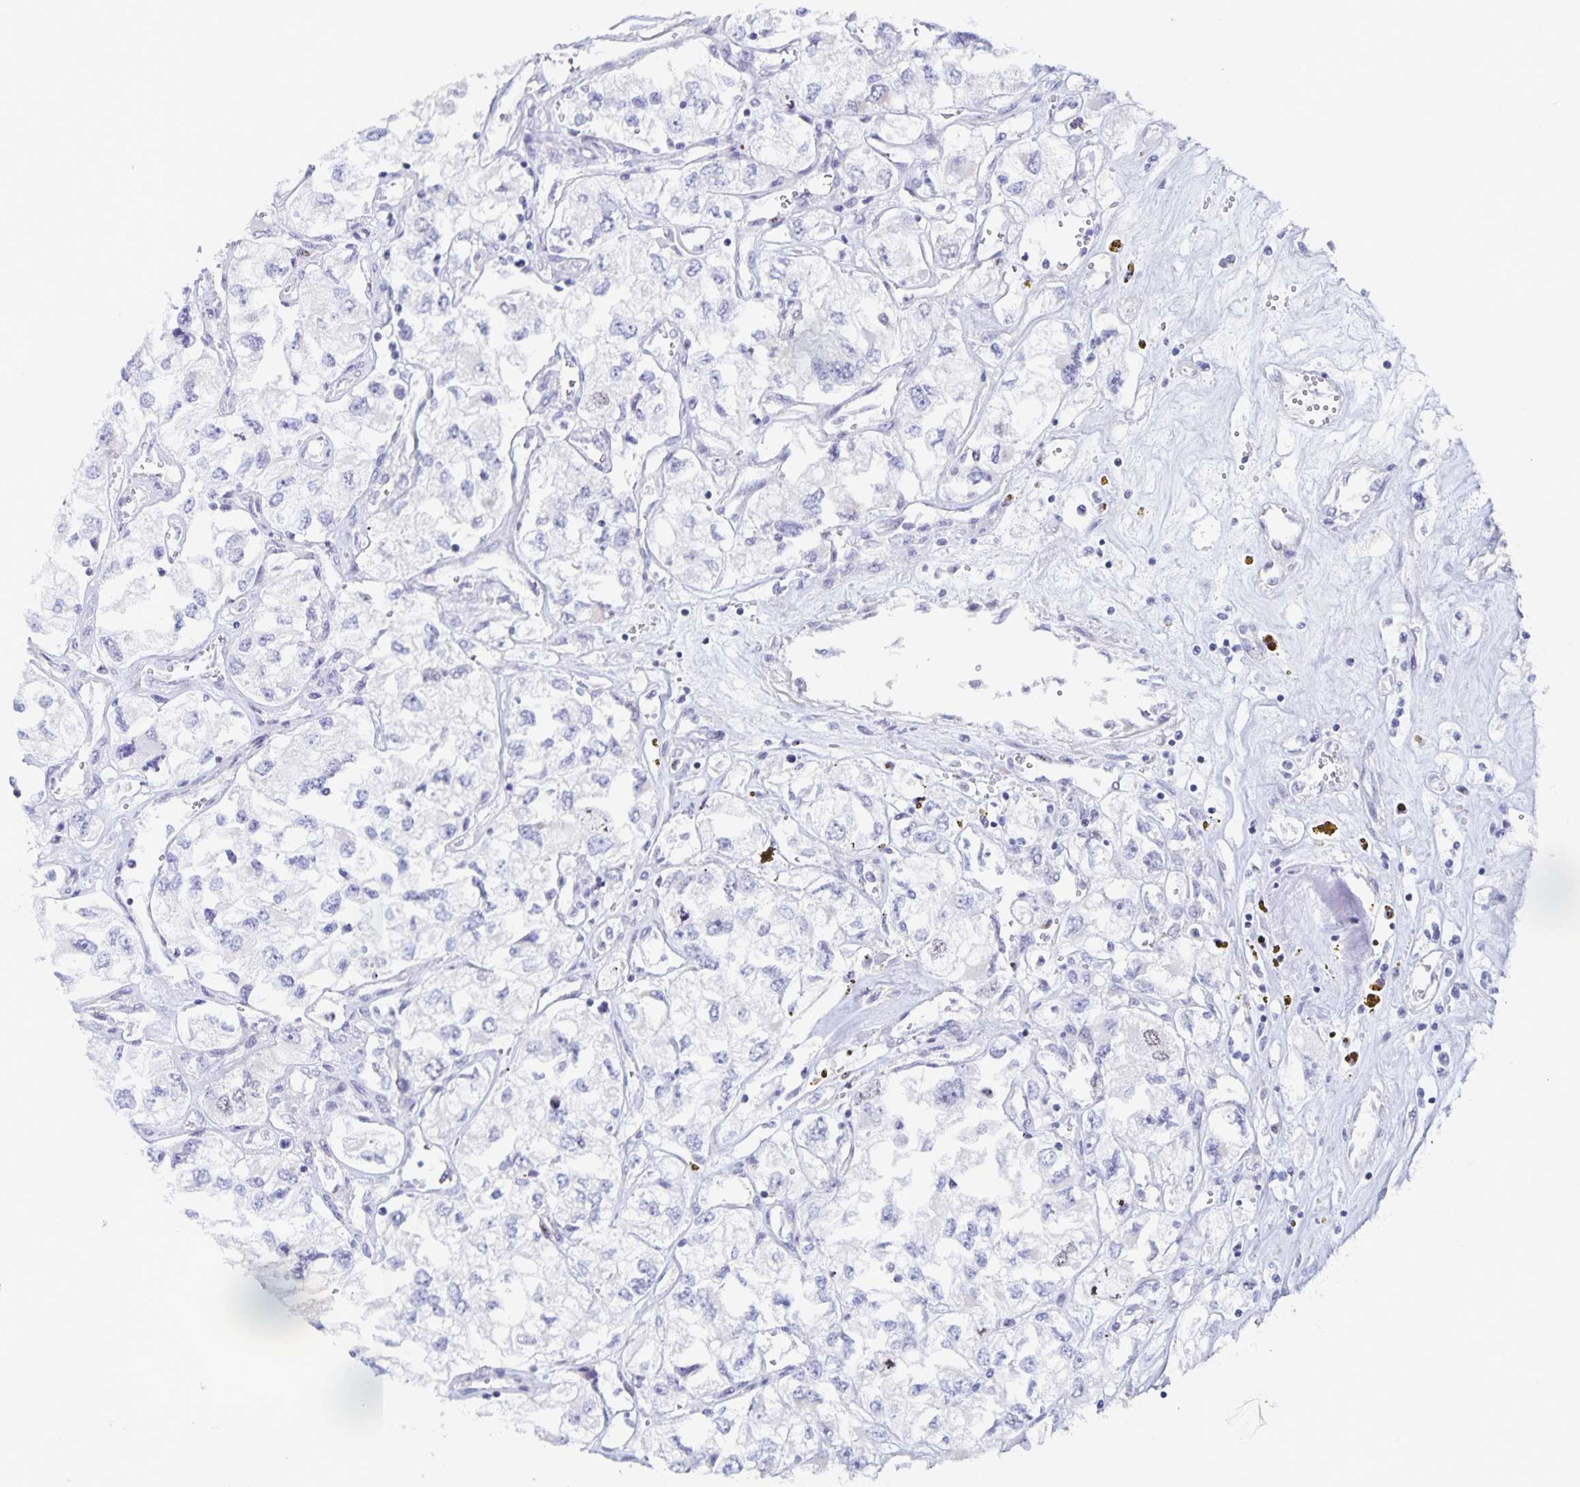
{"staining": {"intensity": "negative", "quantity": "none", "location": "none"}, "tissue": "renal cancer", "cell_type": "Tumor cells", "image_type": "cancer", "snomed": [{"axis": "morphology", "description": "Adenocarcinoma, NOS"}, {"axis": "topography", "description": "Kidney"}], "caption": "Human renal adenocarcinoma stained for a protein using IHC shows no positivity in tumor cells.", "gene": "CENPH", "patient": {"sex": "female", "age": 59}}